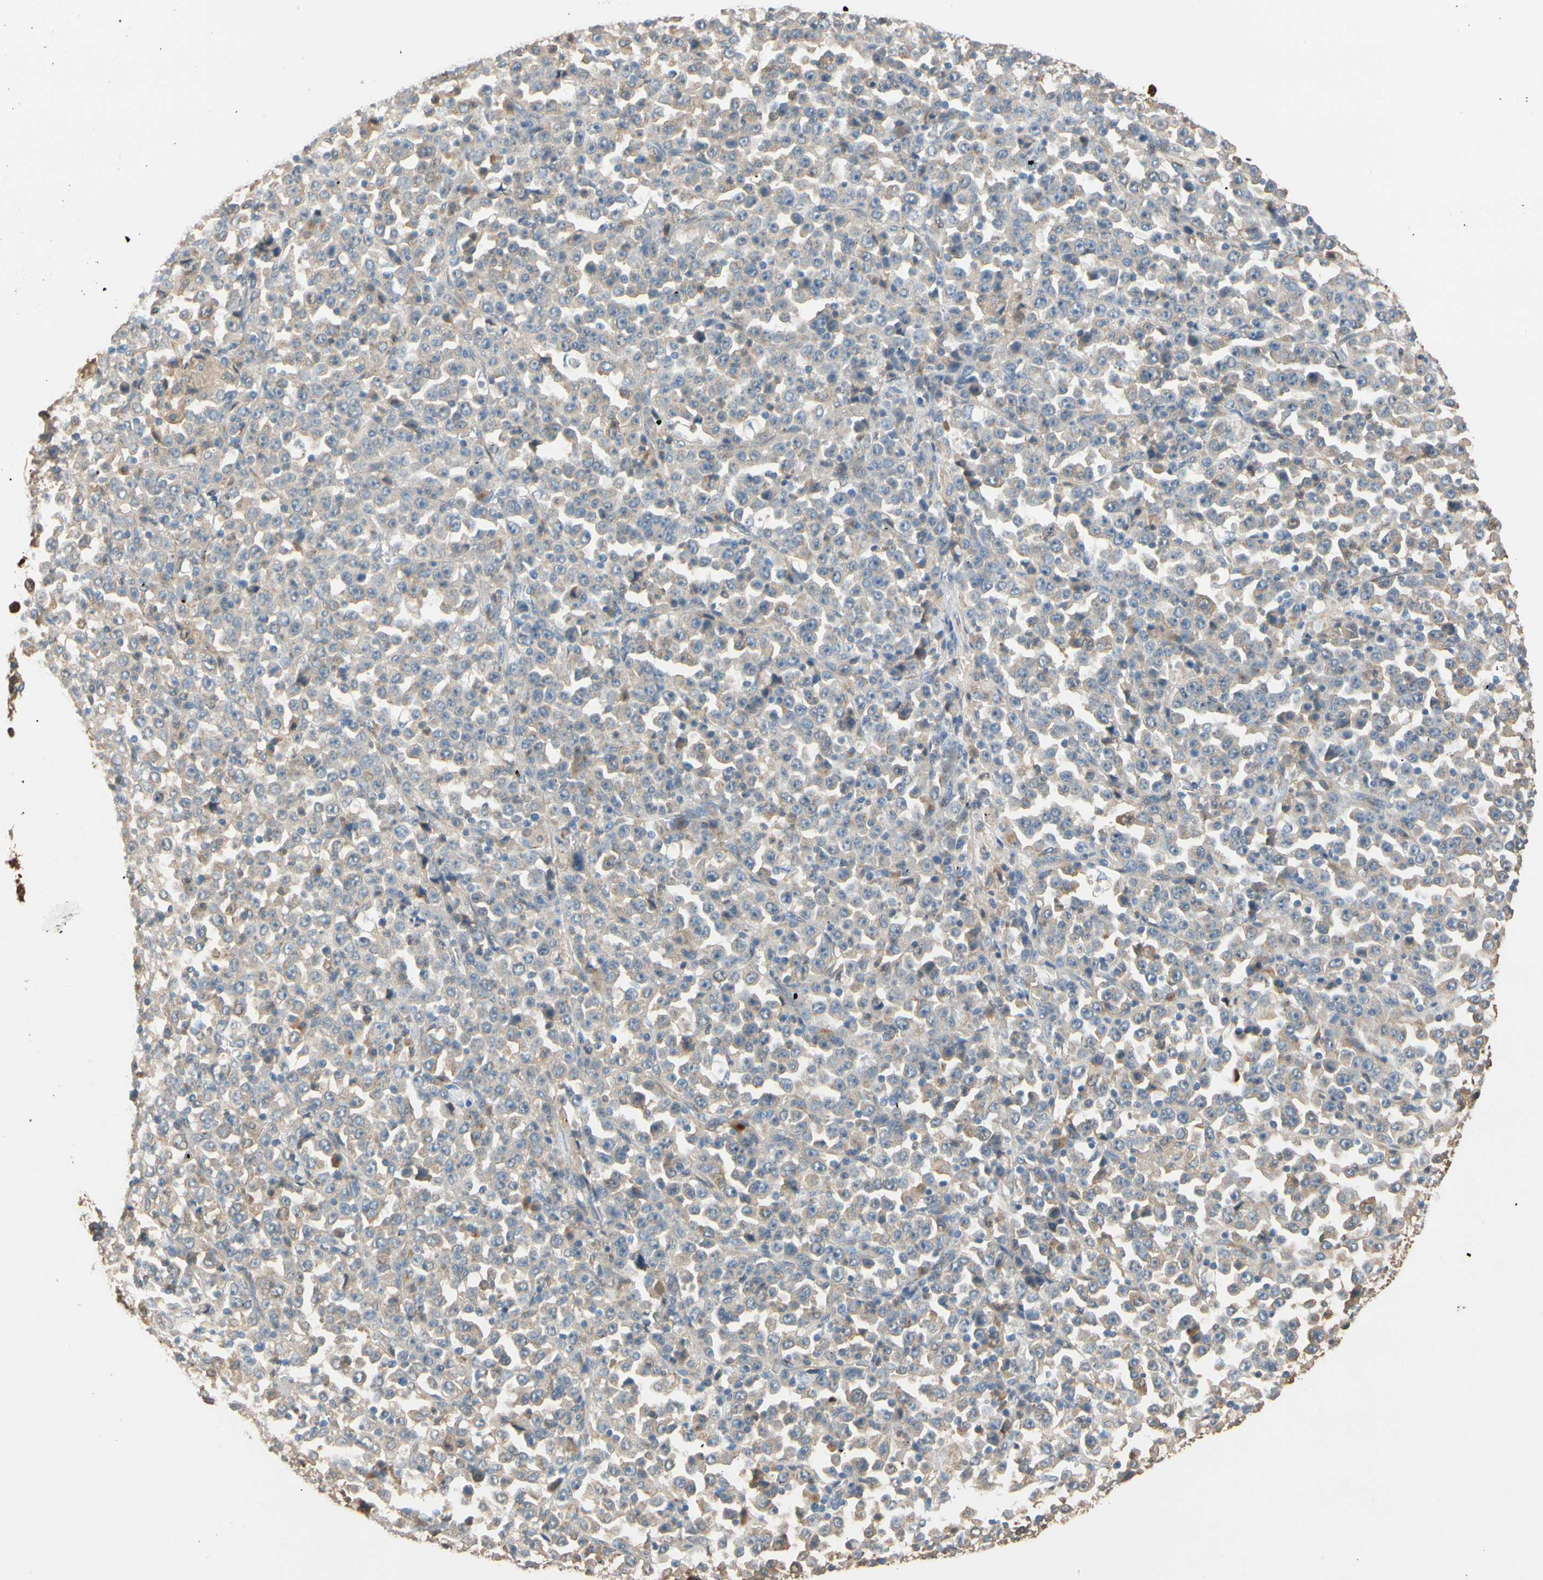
{"staining": {"intensity": "moderate", "quantity": "<25%", "location": "cytoplasmic/membranous"}, "tissue": "stomach cancer", "cell_type": "Tumor cells", "image_type": "cancer", "snomed": [{"axis": "morphology", "description": "Normal tissue, NOS"}, {"axis": "morphology", "description": "Adenocarcinoma, NOS"}, {"axis": "topography", "description": "Stomach, upper"}, {"axis": "topography", "description": "Stomach"}], "caption": "Human stomach adenocarcinoma stained with a brown dye exhibits moderate cytoplasmic/membranous positive staining in about <25% of tumor cells.", "gene": "GPSM2", "patient": {"sex": "male", "age": 59}}